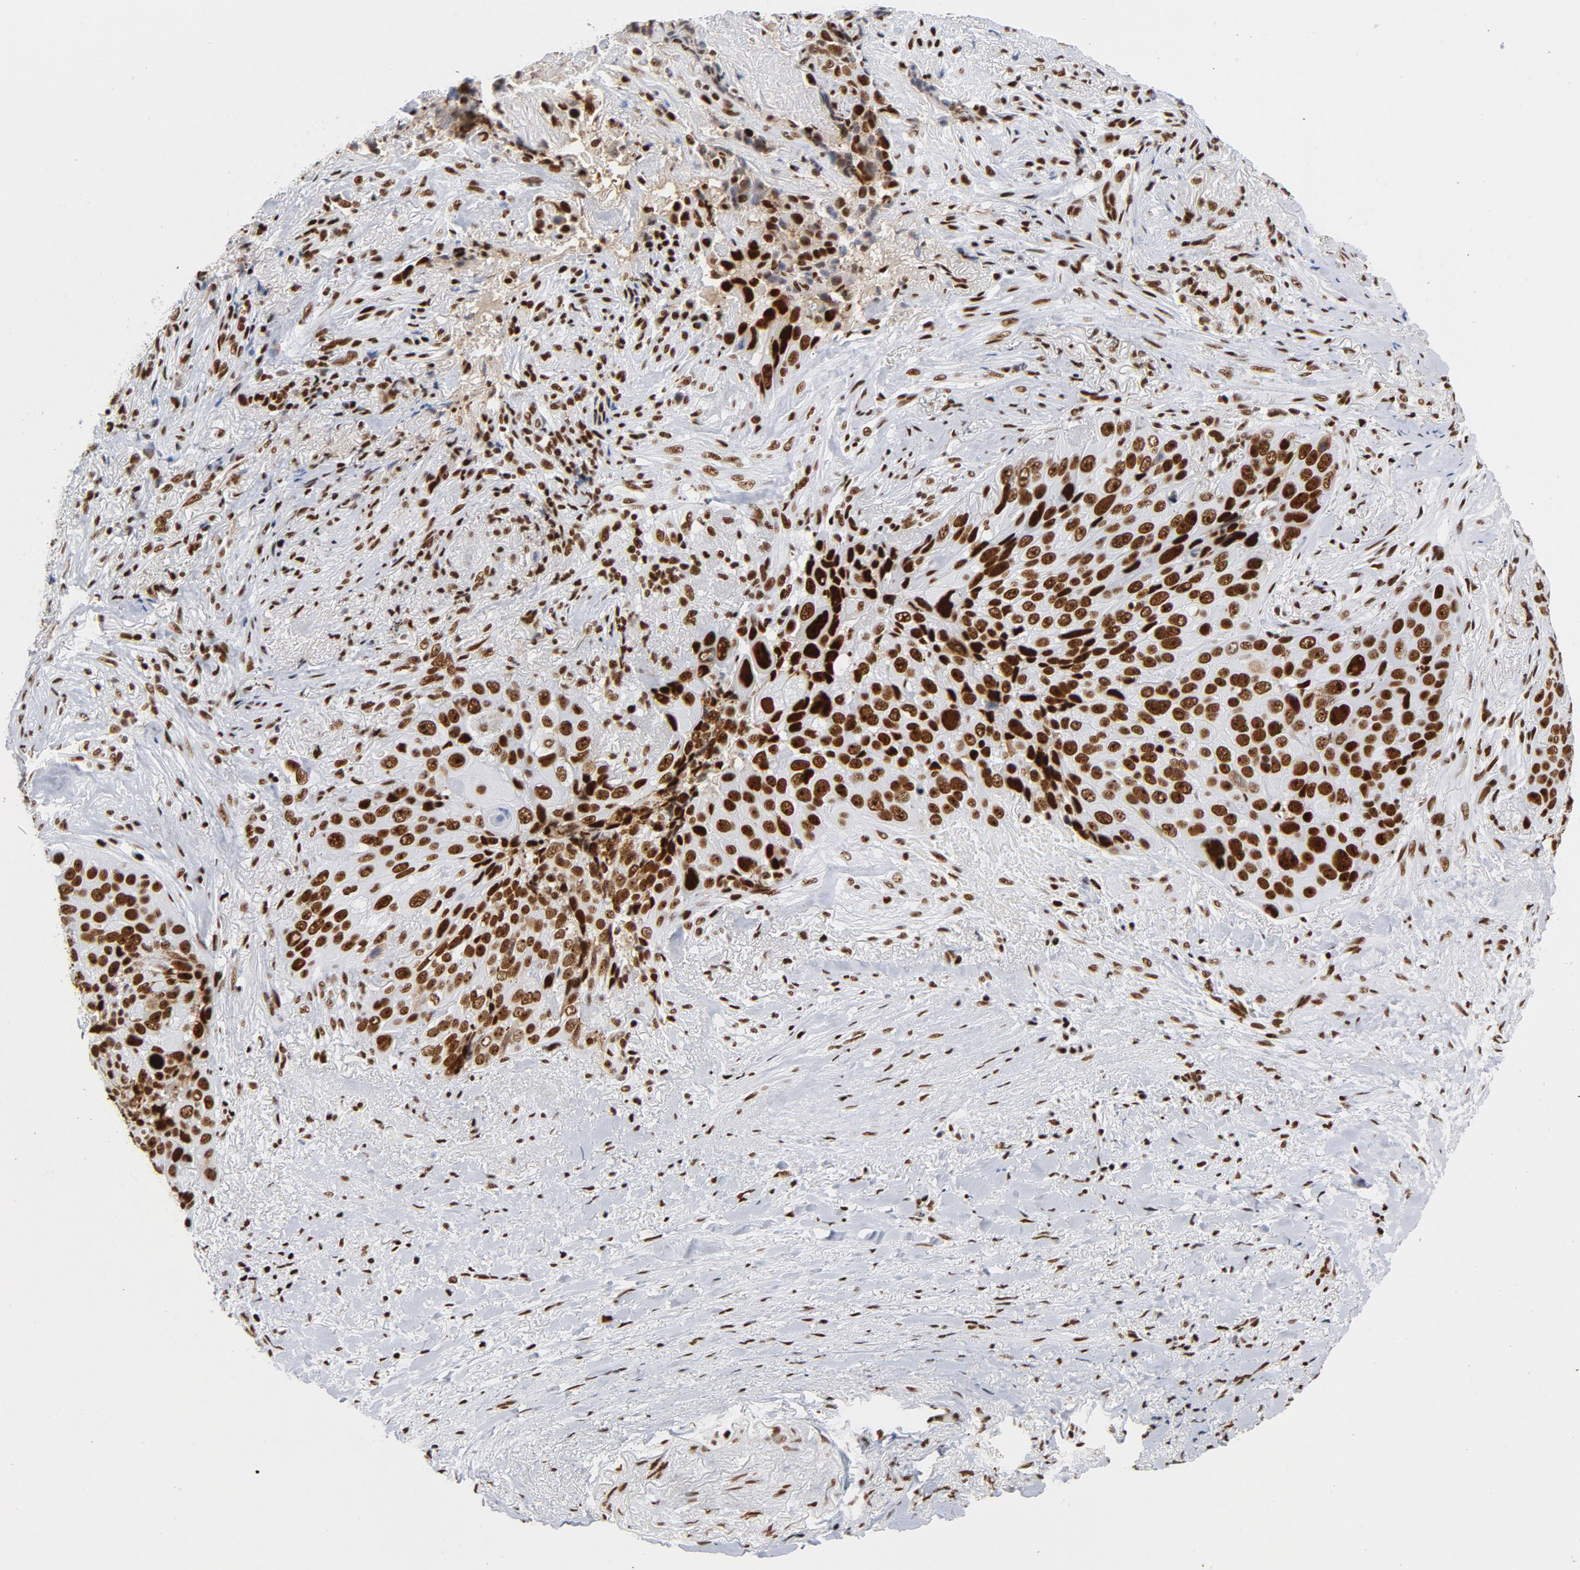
{"staining": {"intensity": "strong", "quantity": ">75%", "location": "nuclear"}, "tissue": "lung cancer", "cell_type": "Tumor cells", "image_type": "cancer", "snomed": [{"axis": "morphology", "description": "Squamous cell carcinoma, NOS"}, {"axis": "topography", "description": "Lung"}], "caption": "Immunohistochemical staining of squamous cell carcinoma (lung) shows high levels of strong nuclear positivity in about >75% of tumor cells. (Stains: DAB (3,3'-diaminobenzidine) in brown, nuclei in blue, Microscopy: brightfield microscopy at high magnification).", "gene": "XRCC5", "patient": {"sex": "male", "age": 54}}